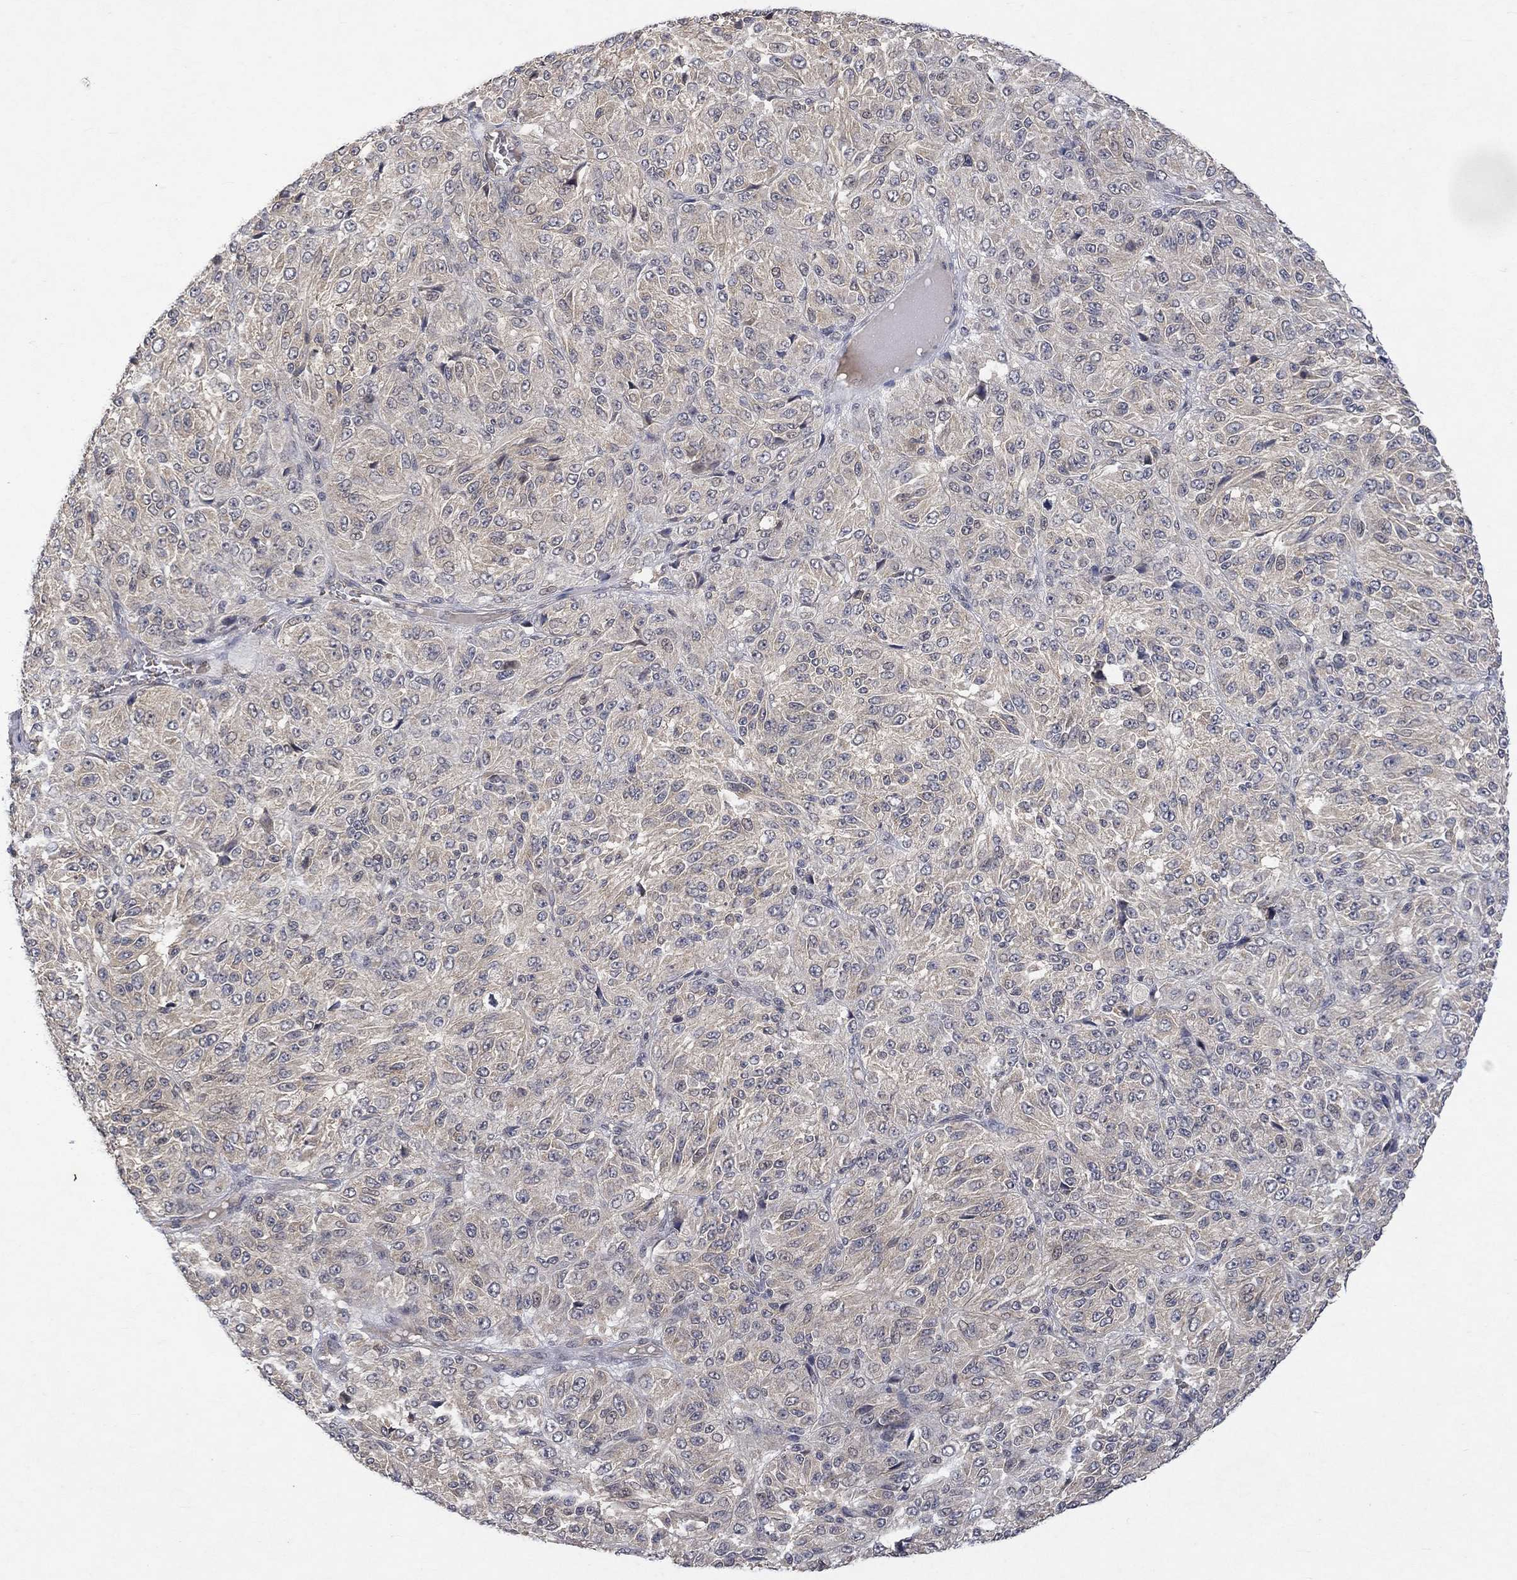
{"staining": {"intensity": "negative", "quantity": "none", "location": "none"}, "tissue": "melanoma", "cell_type": "Tumor cells", "image_type": "cancer", "snomed": [{"axis": "morphology", "description": "Malignant melanoma, Metastatic site"}, {"axis": "topography", "description": "Brain"}], "caption": "An image of malignant melanoma (metastatic site) stained for a protein displays no brown staining in tumor cells.", "gene": "GRIN2D", "patient": {"sex": "female", "age": 56}}